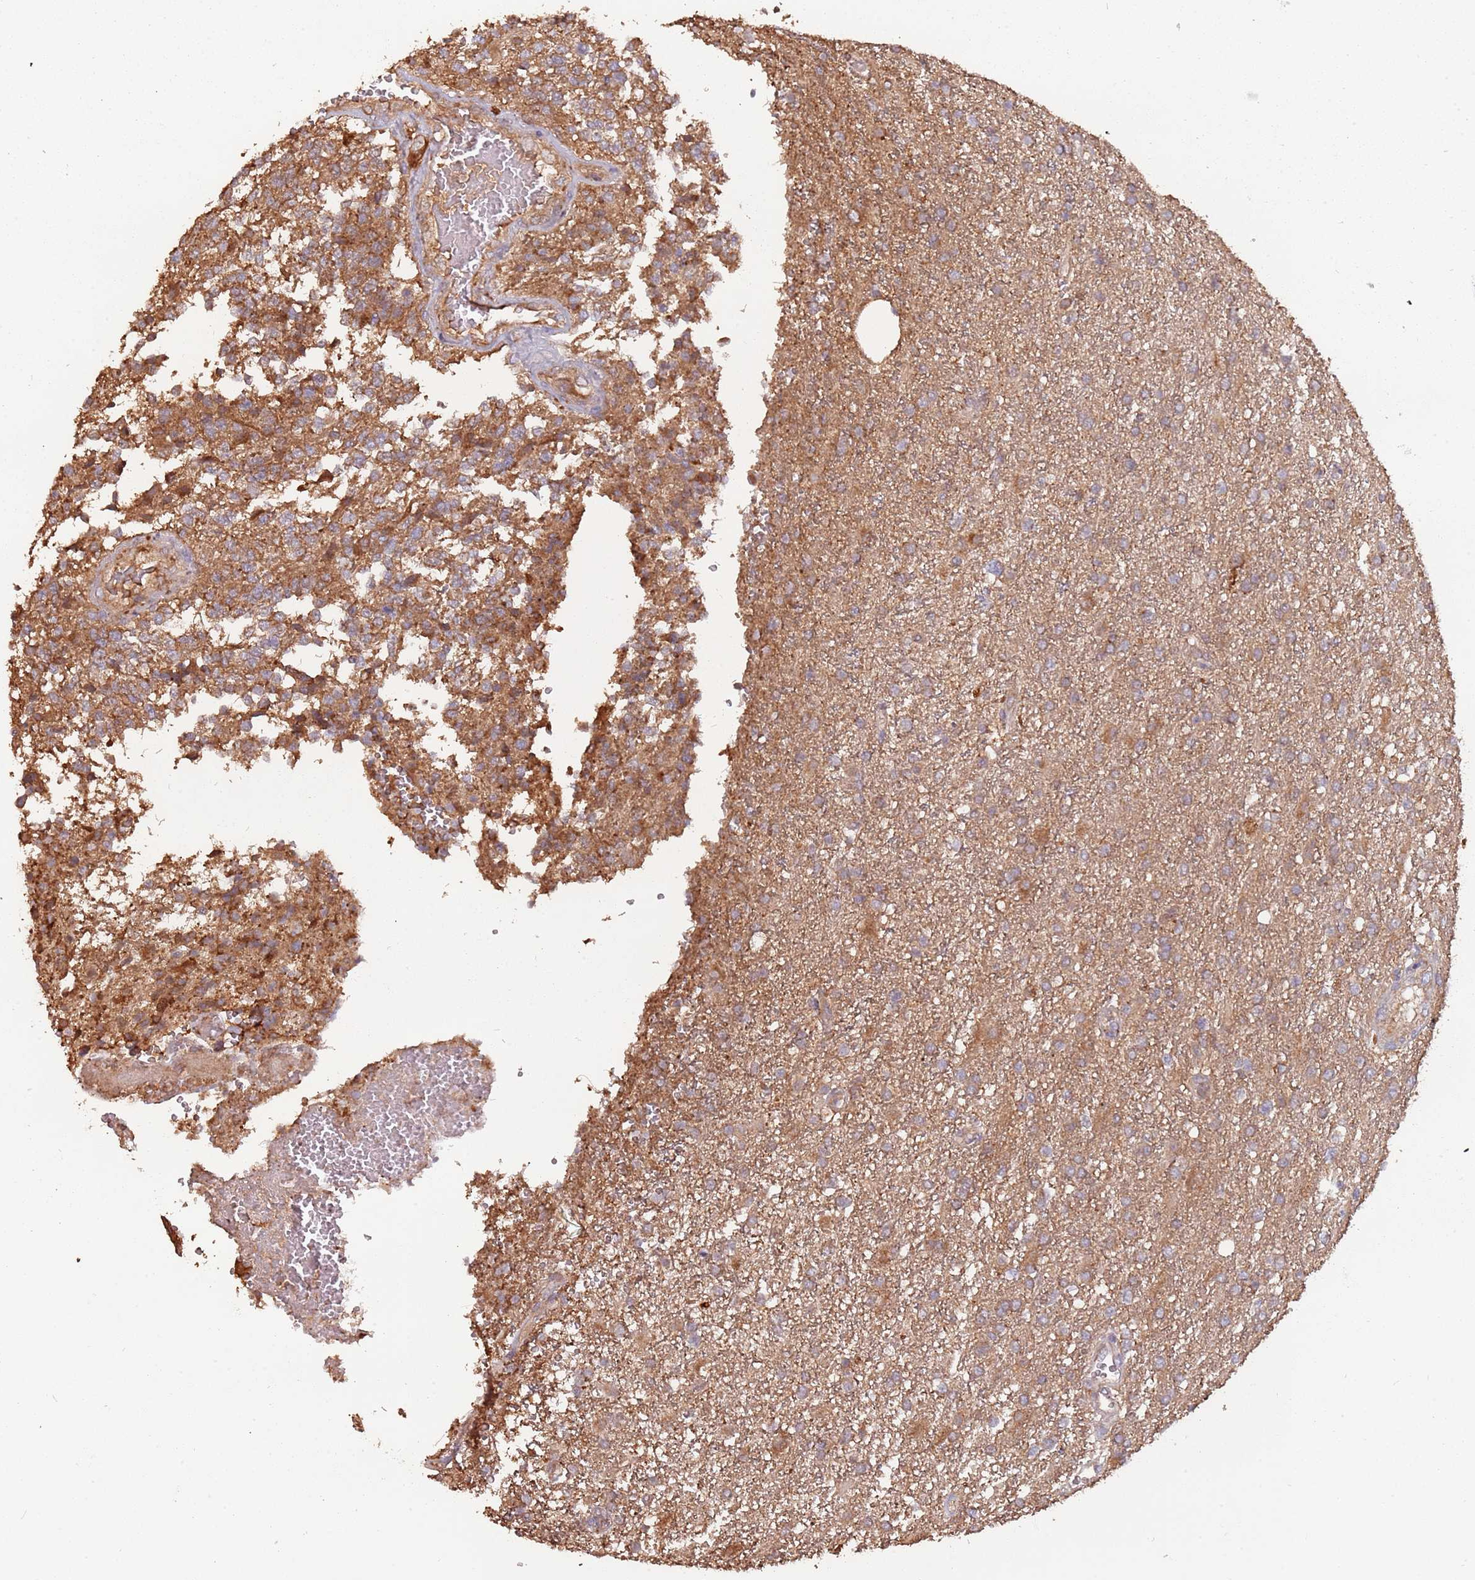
{"staining": {"intensity": "weak", "quantity": ">75%", "location": "cytoplasmic/membranous"}, "tissue": "glioma", "cell_type": "Tumor cells", "image_type": "cancer", "snomed": [{"axis": "morphology", "description": "Glioma, malignant, High grade"}, {"axis": "topography", "description": "Brain"}], "caption": "IHC (DAB (3,3'-diaminobenzidine)) staining of human glioma demonstrates weak cytoplasmic/membranous protein expression in about >75% of tumor cells. Nuclei are stained in blue.", "gene": "COG4", "patient": {"sex": "male", "age": 56}}